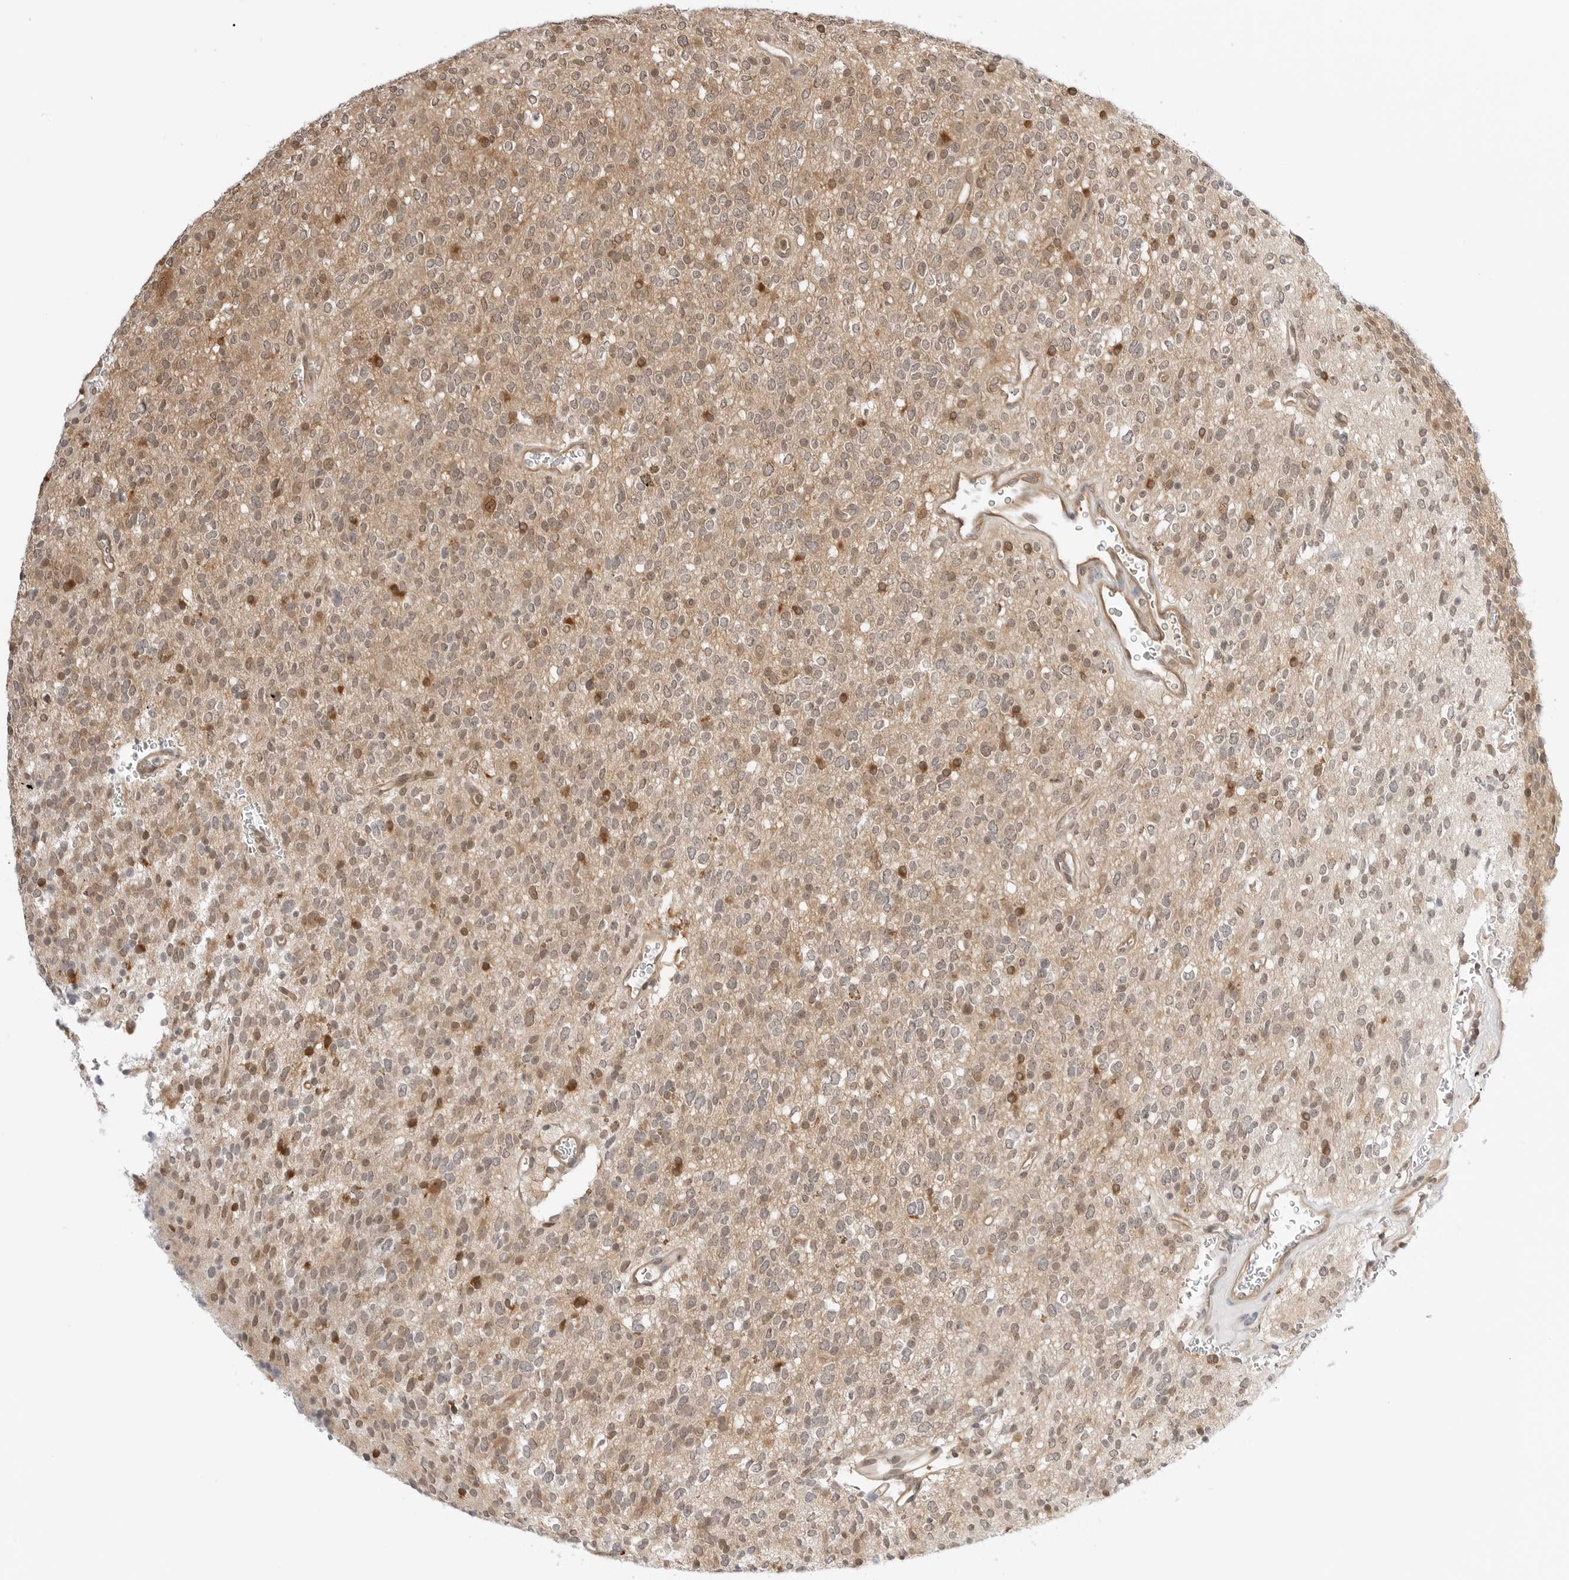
{"staining": {"intensity": "weak", "quantity": "25%-75%", "location": "nuclear"}, "tissue": "glioma", "cell_type": "Tumor cells", "image_type": "cancer", "snomed": [{"axis": "morphology", "description": "Glioma, malignant, High grade"}, {"axis": "topography", "description": "Brain"}], "caption": "This is a histology image of IHC staining of glioma, which shows weak staining in the nuclear of tumor cells.", "gene": "NUDC", "patient": {"sex": "male", "age": 34}}